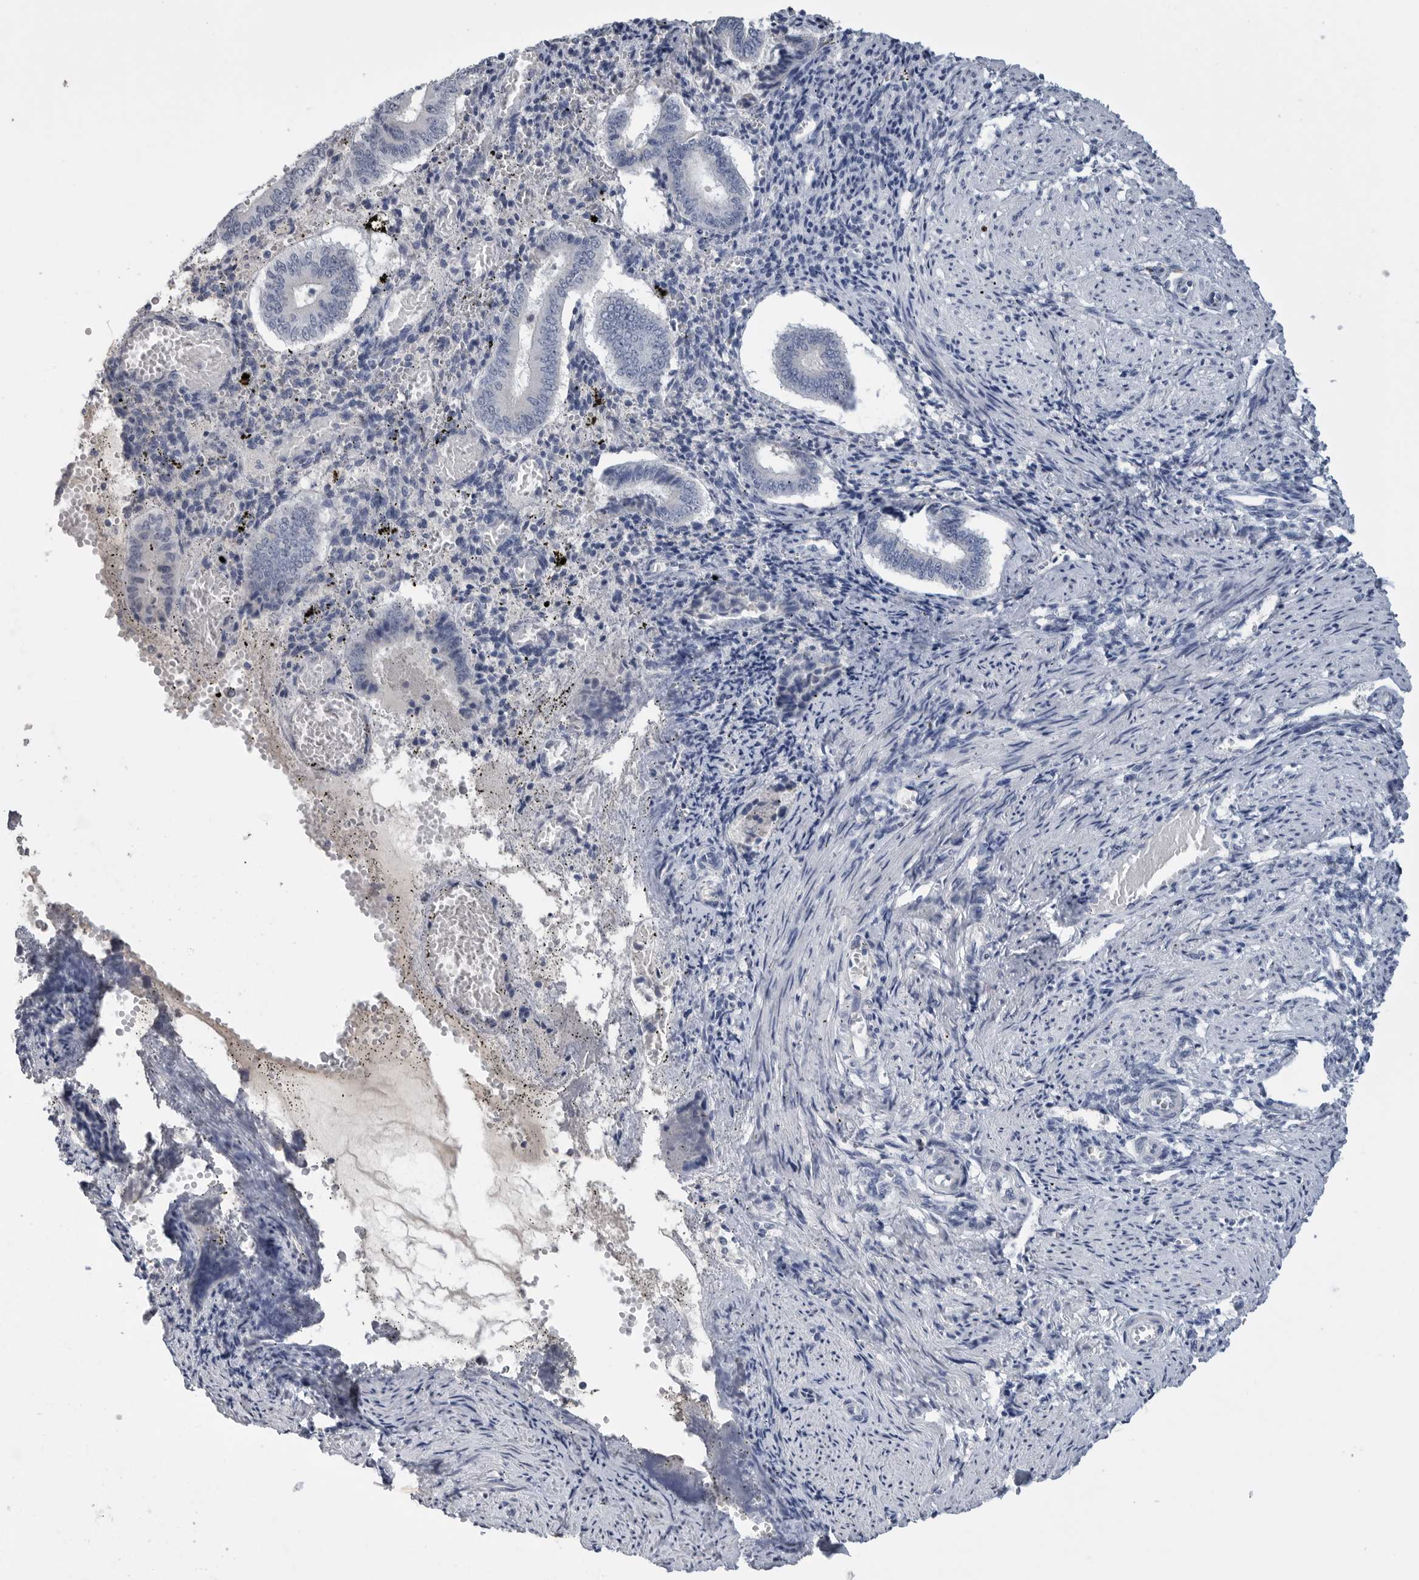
{"staining": {"intensity": "negative", "quantity": "none", "location": "none"}, "tissue": "endometrium", "cell_type": "Cells in endometrial stroma", "image_type": "normal", "snomed": [{"axis": "morphology", "description": "Normal tissue, NOS"}, {"axis": "topography", "description": "Endometrium"}], "caption": "IHC of benign endometrium demonstrates no staining in cells in endometrial stroma.", "gene": "FABP6", "patient": {"sex": "female", "age": 42}}